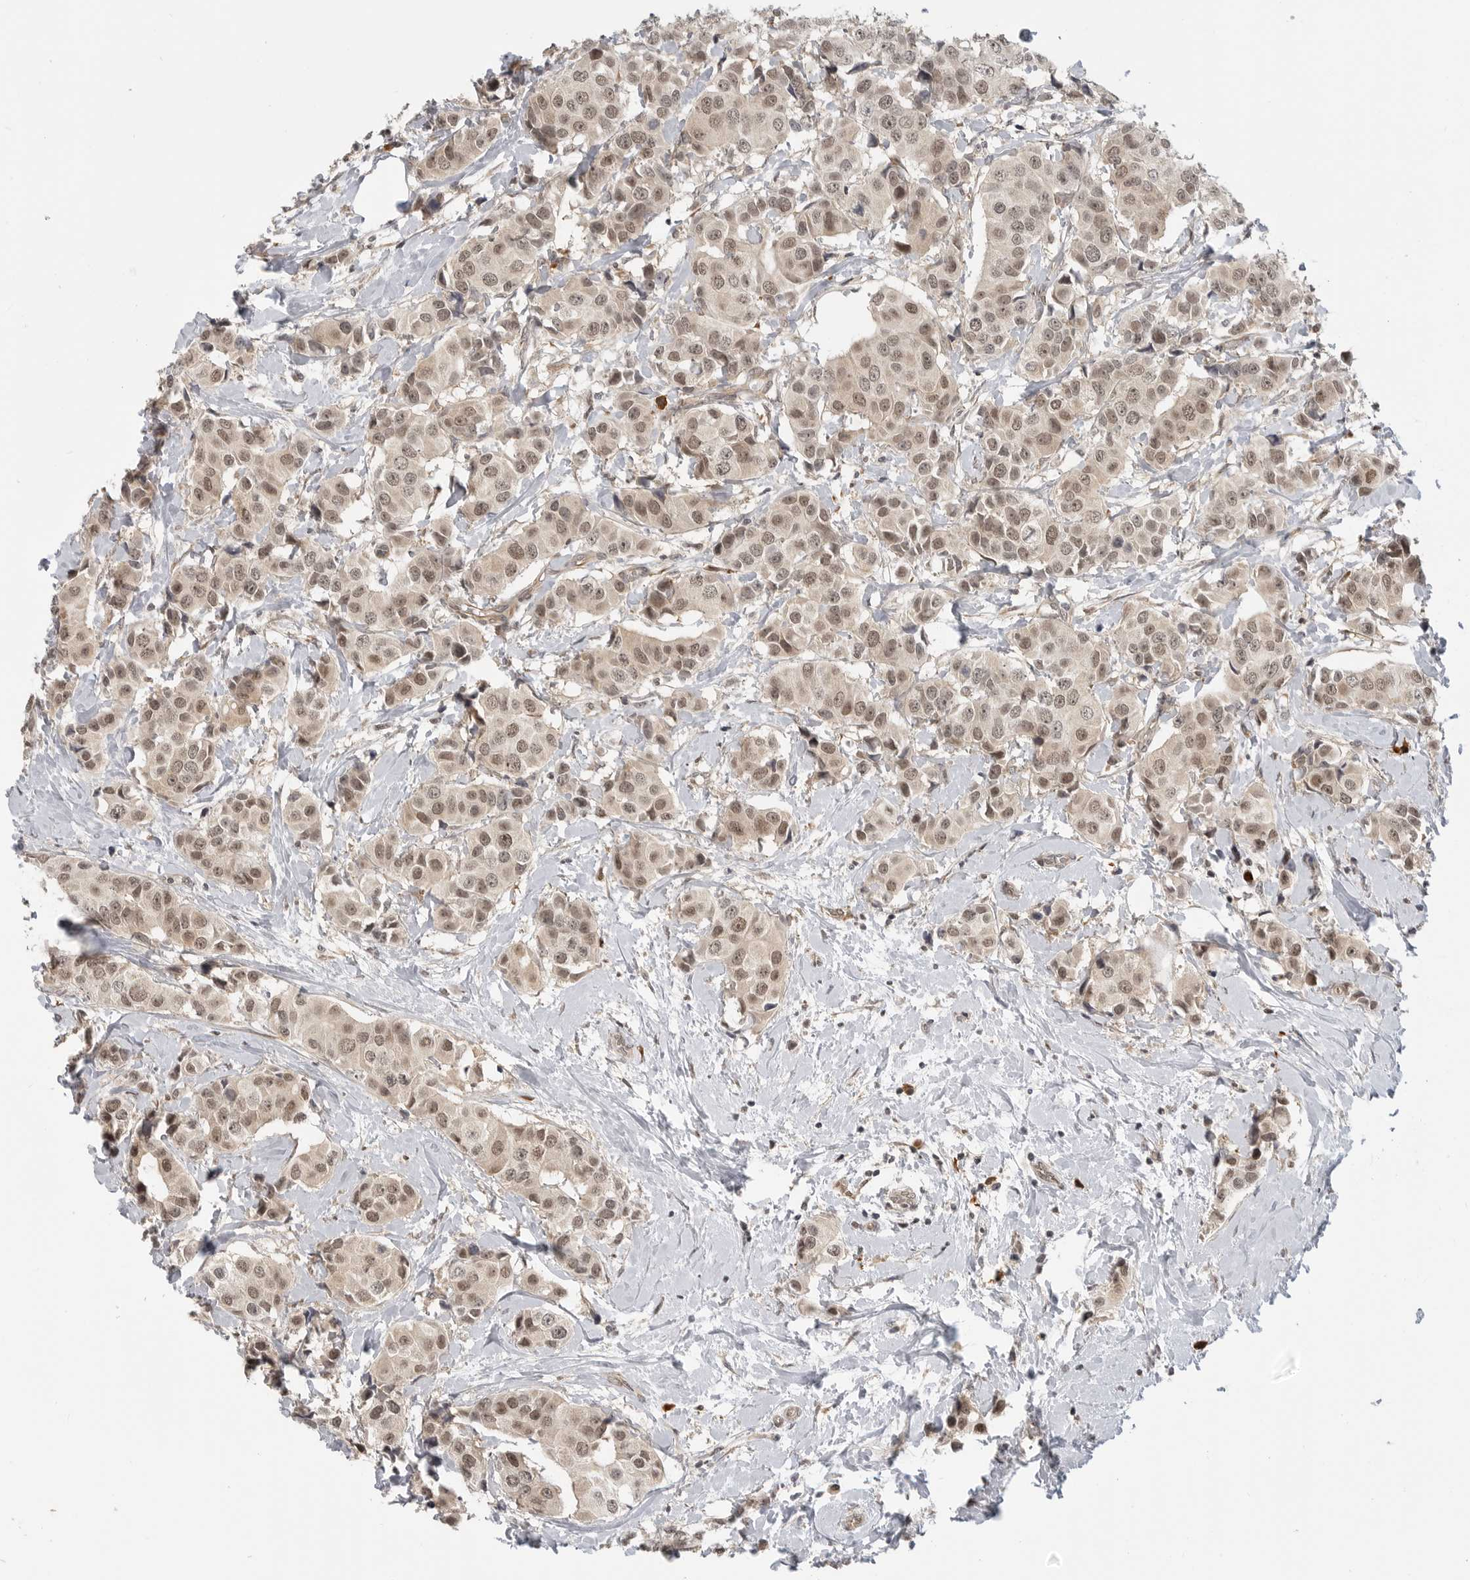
{"staining": {"intensity": "weak", "quantity": ">75%", "location": "nuclear"}, "tissue": "breast cancer", "cell_type": "Tumor cells", "image_type": "cancer", "snomed": [{"axis": "morphology", "description": "Normal tissue, NOS"}, {"axis": "morphology", "description": "Duct carcinoma"}, {"axis": "topography", "description": "Breast"}], "caption": "Immunohistochemical staining of human breast infiltrating ductal carcinoma exhibits low levels of weak nuclear protein positivity in about >75% of tumor cells. The staining is performed using DAB (3,3'-diaminobenzidine) brown chromogen to label protein expression. The nuclei are counter-stained blue using hematoxylin.", "gene": "CEP295NL", "patient": {"sex": "female", "age": 39}}